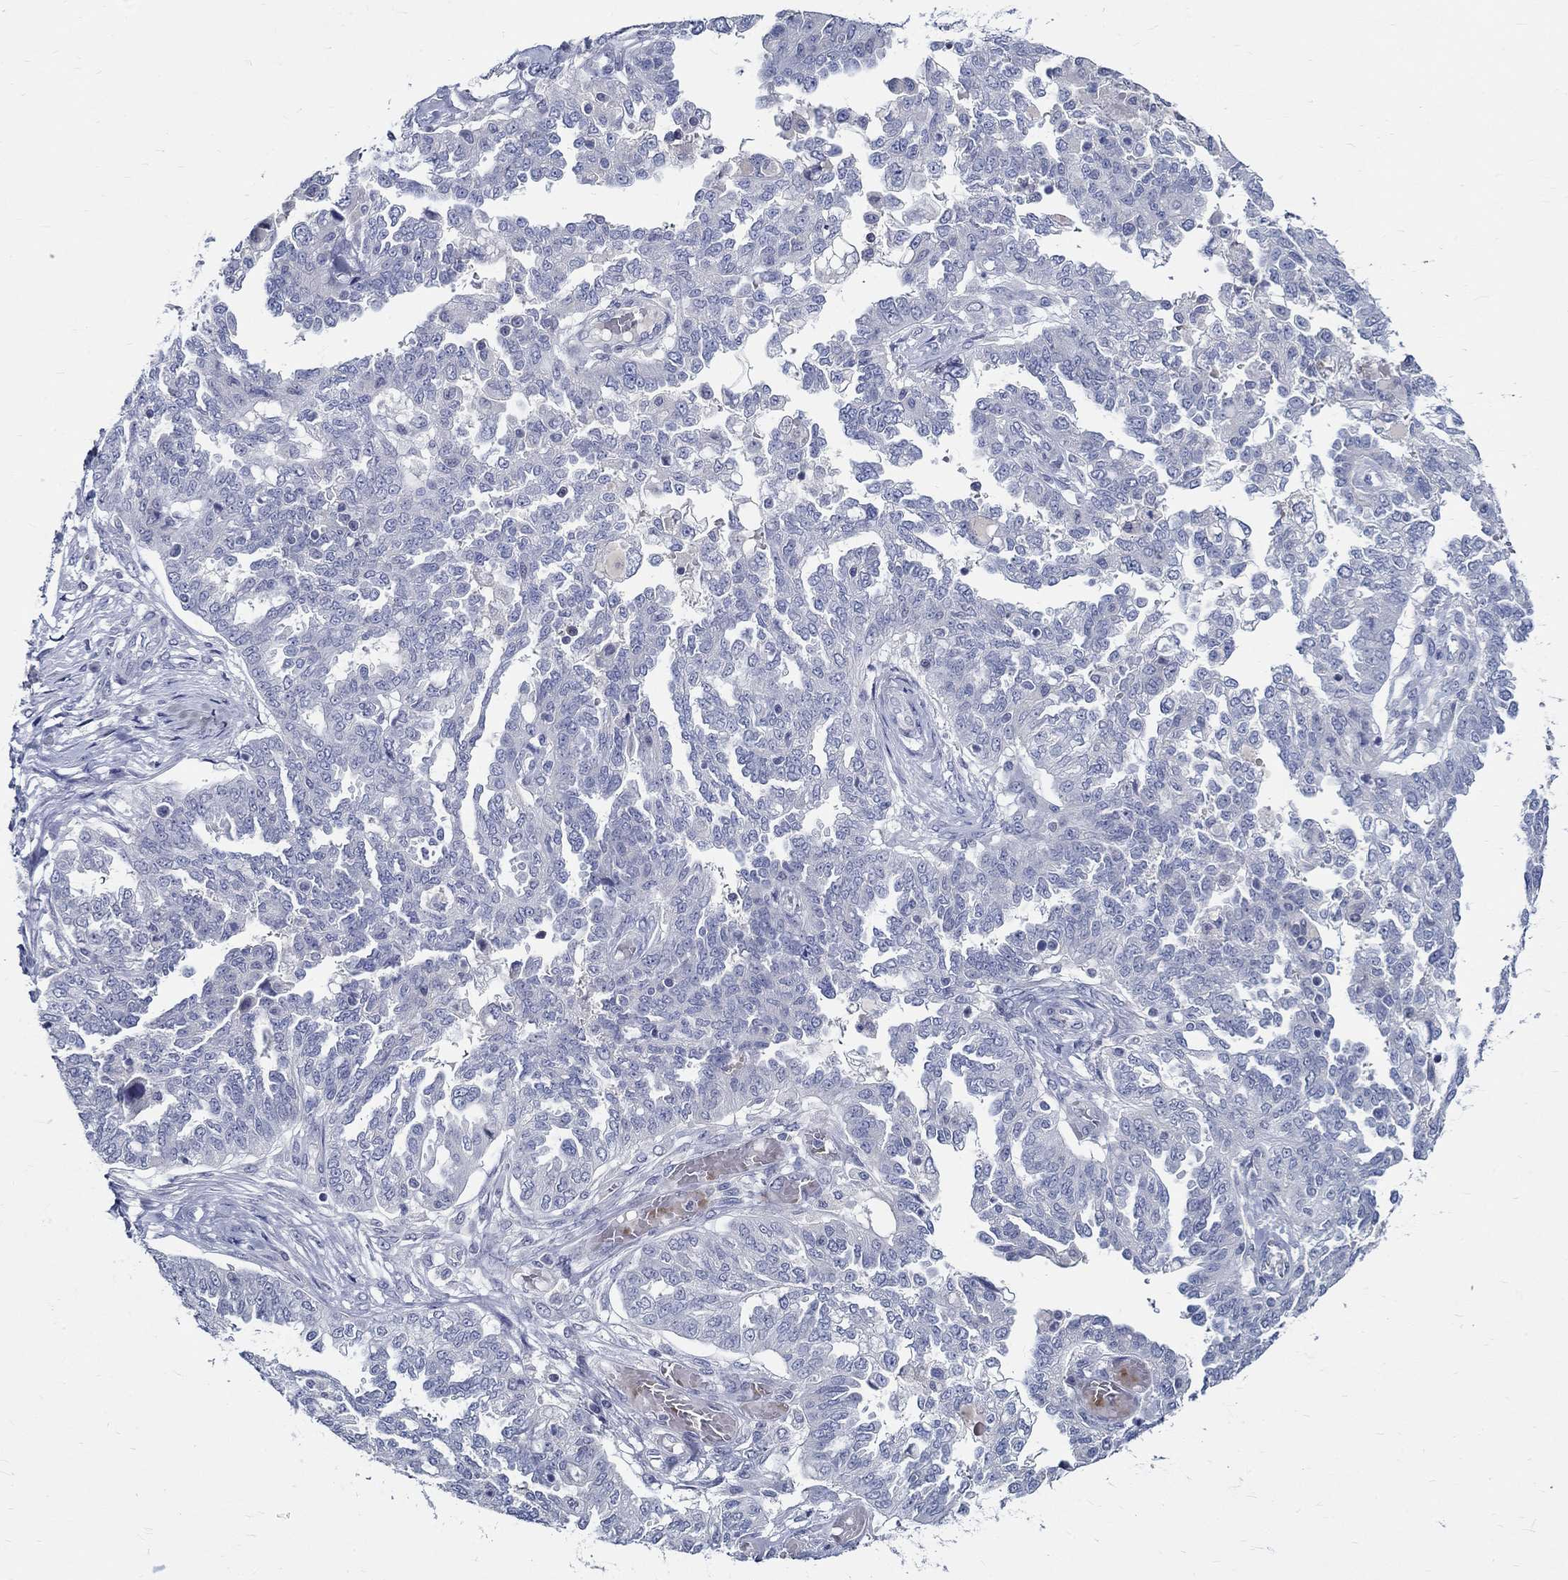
{"staining": {"intensity": "negative", "quantity": "none", "location": "none"}, "tissue": "ovarian cancer", "cell_type": "Tumor cells", "image_type": "cancer", "snomed": [{"axis": "morphology", "description": "Cystadenocarcinoma, serous, NOS"}, {"axis": "topography", "description": "Ovary"}], "caption": "Tumor cells are negative for protein expression in human ovarian serous cystadenocarcinoma.", "gene": "CETN1", "patient": {"sex": "female", "age": 67}}